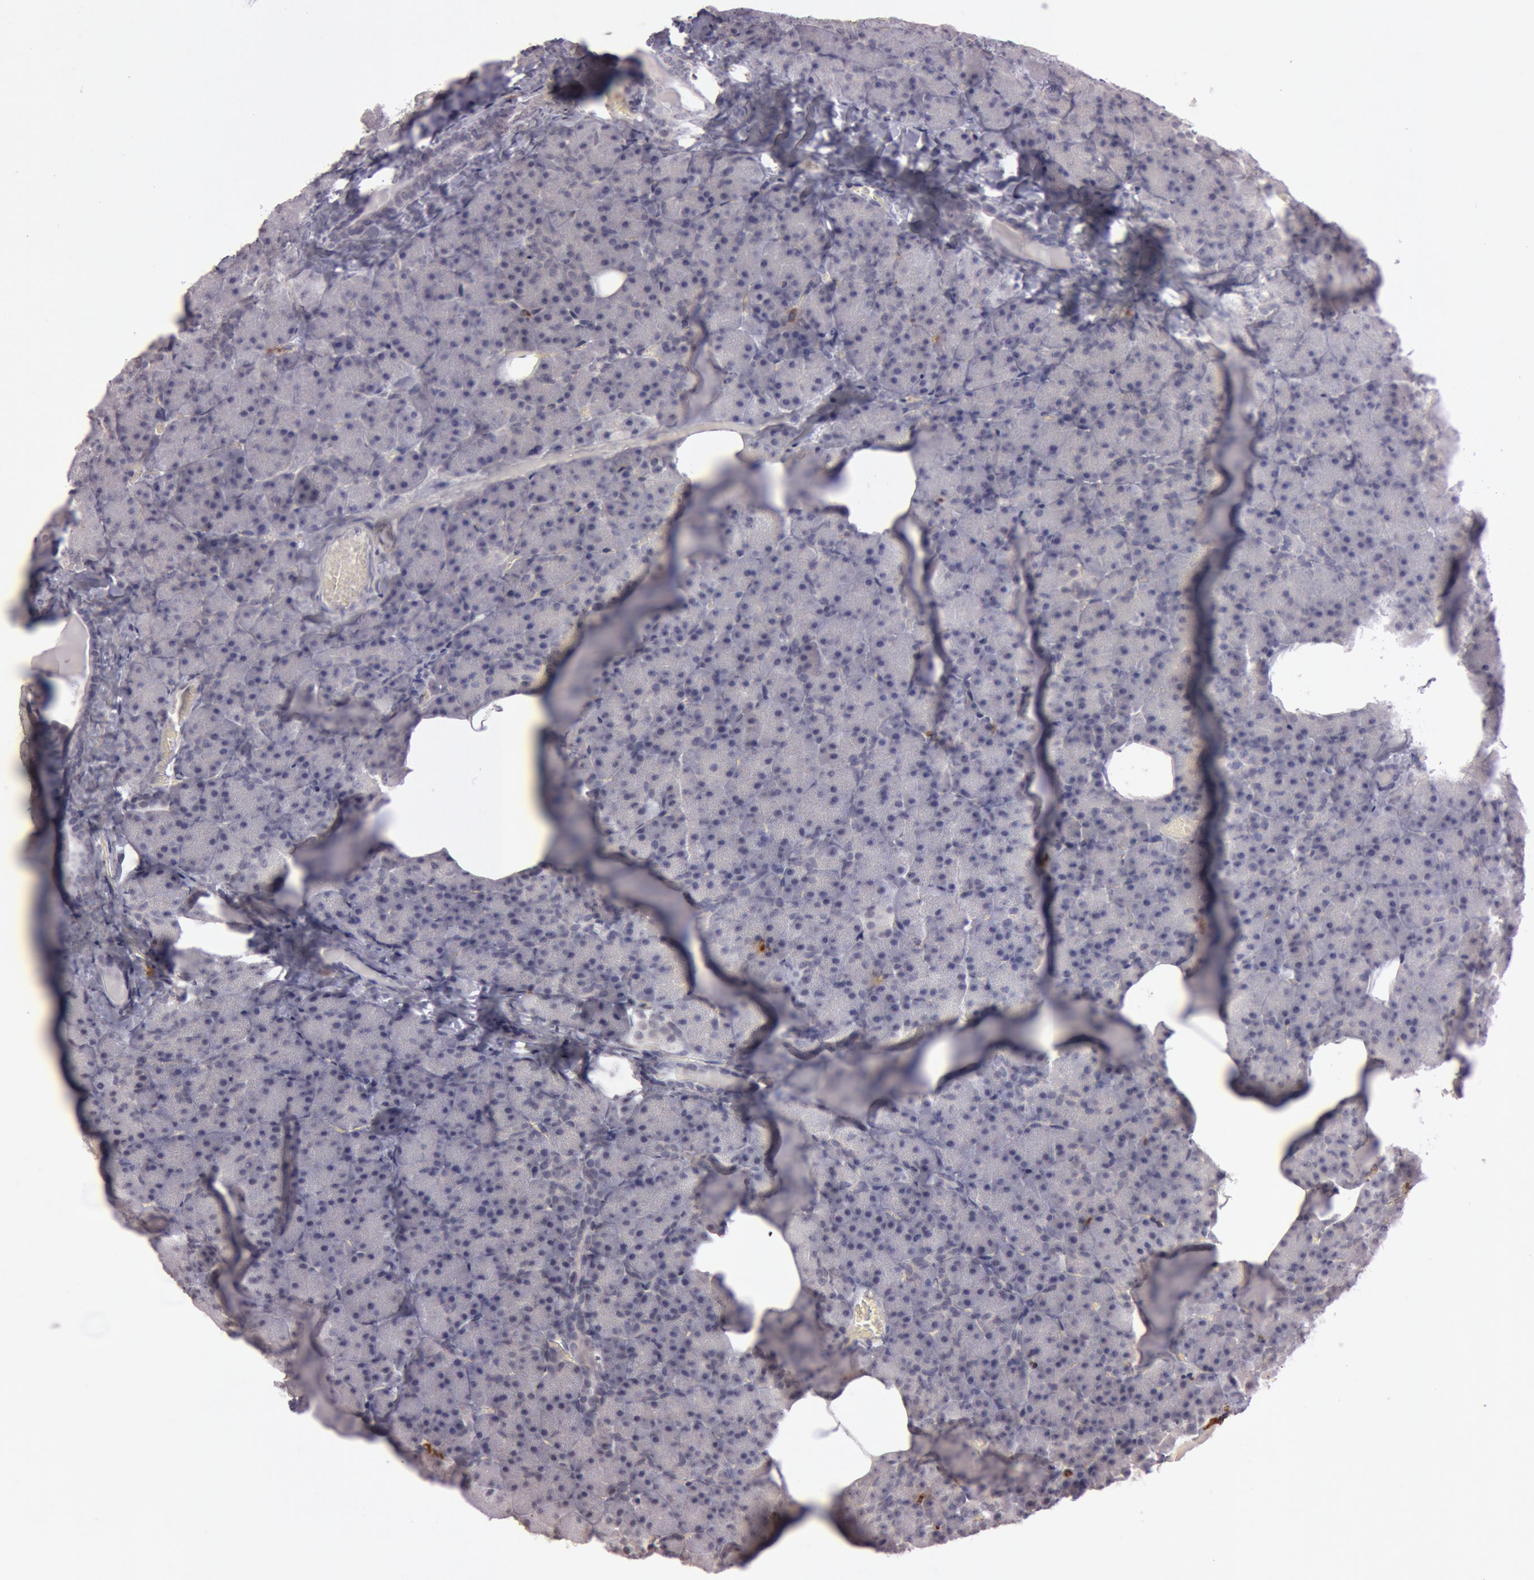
{"staining": {"intensity": "negative", "quantity": "none", "location": "none"}, "tissue": "pancreas", "cell_type": "Exocrine glandular cells", "image_type": "normal", "snomed": [{"axis": "morphology", "description": "Normal tissue, NOS"}, {"axis": "topography", "description": "Pancreas"}], "caption": "Human pancreas stained for a protein using immunohistochemistry (IHC) demonstrates no expression in exocrine glandular cells.", "gene": "KDM6A", "patient": {"sex": "female", "age": 35}}